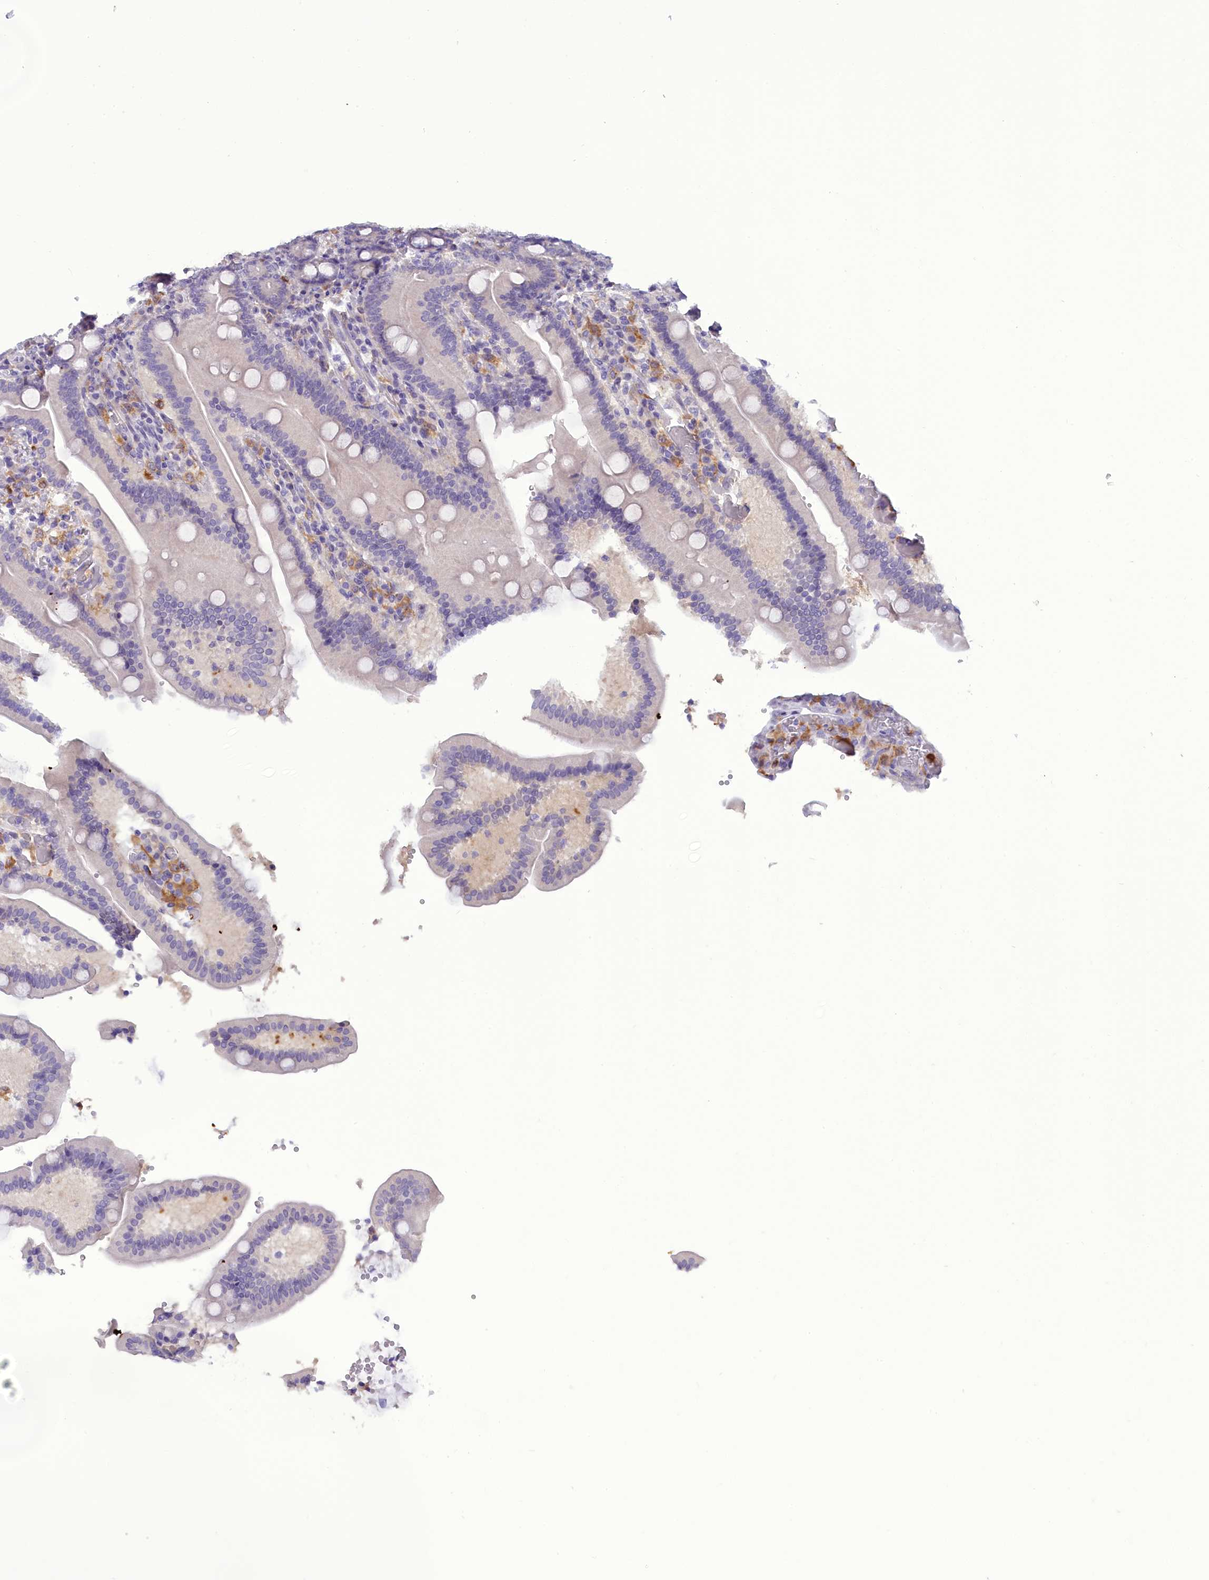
{"staining": {"intensity": "negative", "quantity": "none", "location": "none"}, "tissue": "duodenum", "cell_type": "Glandular cells", "image_type": "normal", "snomed": [{"axis": "morphology", "description": "Normal tissue, NOS"}, {"axis": "topography", "description": "Duodenum"}], "caption": "IHC histopathology image of benign duodenum stained for a protein (brown), which reveals no positivity in glandular cells.", "gene": "FAM149B1", "patient": {"sex": "female", "age": 62}}